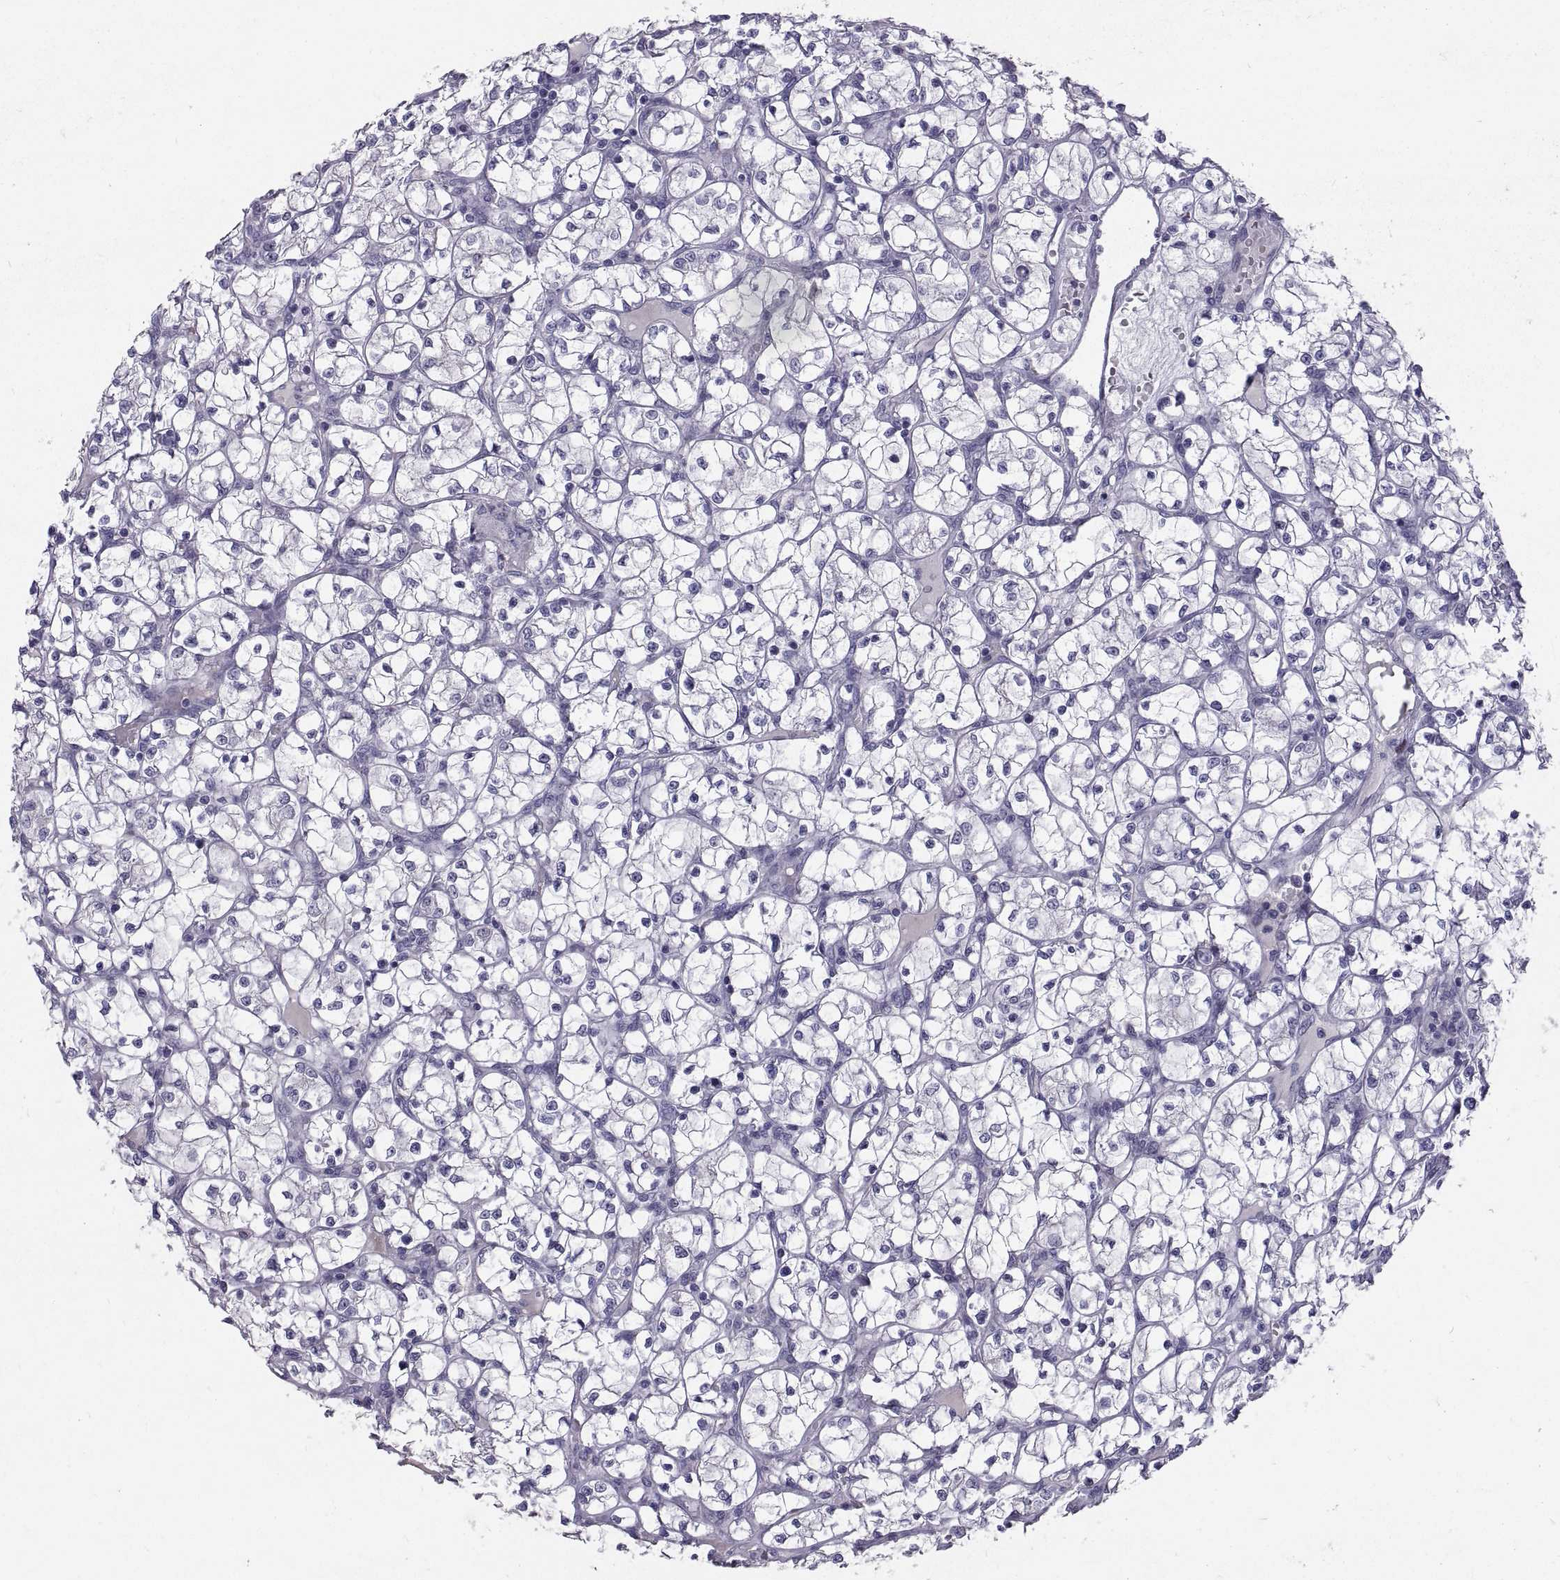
{"staining": {"intensity": "negative", "quantity": "none", "location": "none"}, "tissue": "renal cancer", "cell_type": "Tumor cells", "image_type": "cancer", "snomed": [{"axis": "morphology", "description": "Adenocarcinoma, NOS"}, {"axis": "topography", "description": "Kidney"}], "caption": "Tumor cells are negative for brown protein staining in adenocarcinoma (renal).", "gene": "PTN", "patient": {"sex": "female", "age": 64}}